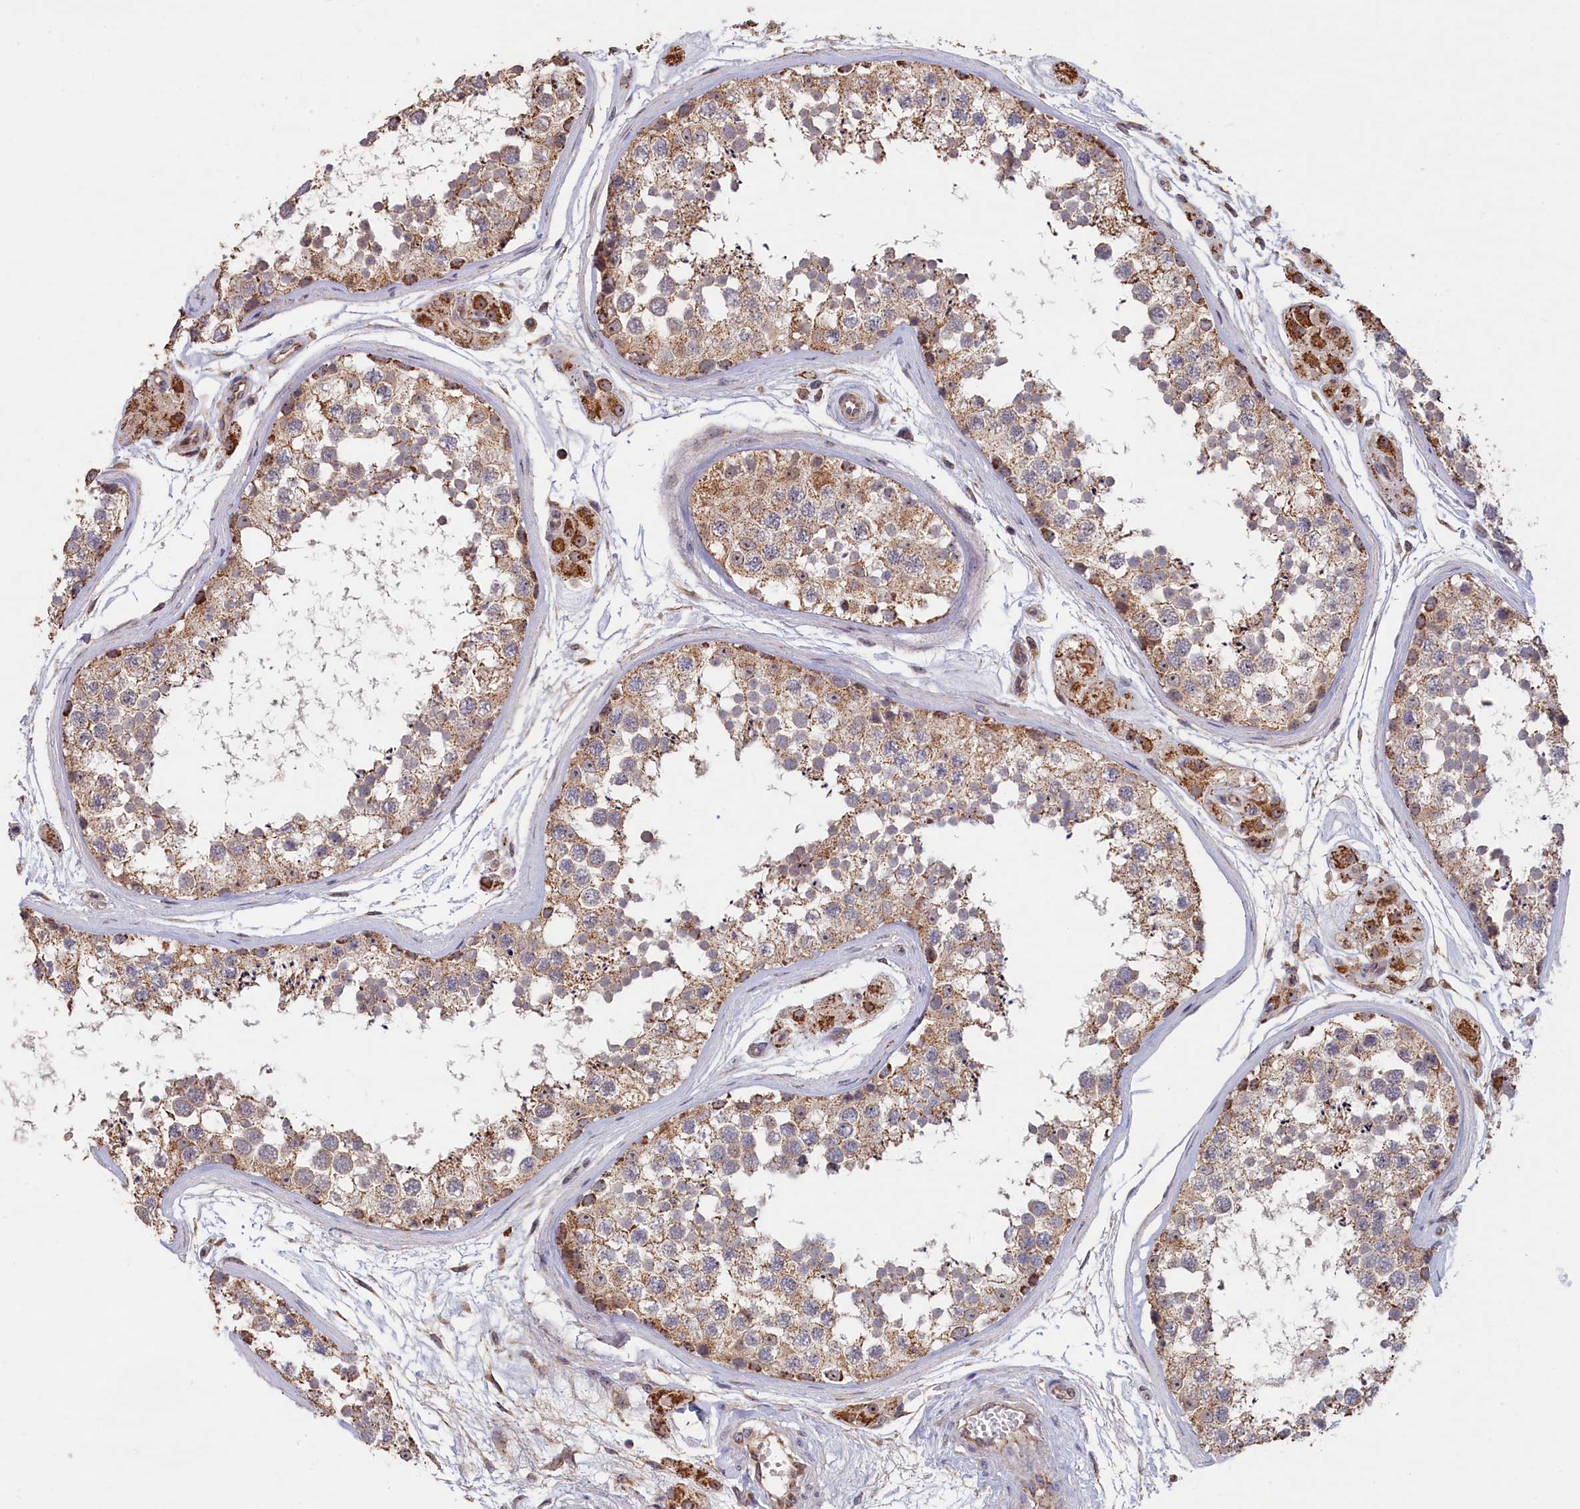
{"staining": {"intensity": "moderate", "quantity": "25%-75%", "location": "cytoplasmic/membranous"}, "tissue": "testis", "cell_type": "Cells in seminiferous ducts", "image_type": "normal", "snomed": [{"axis": "morphology", "description": "Normal tissue, NOS"}, {"axis": "topography", "description": "Testis"}], "caption": "This histopathology image demonstrates immunohistochemistry (IHC) staining of benign testis, with medium moderate cytoplasmic/membranous positivity in about 25%-75% of cells in seminiferous ducts.", "gene": "ENSG00000269825", "patient": {"sex": "male", "age": 56}}